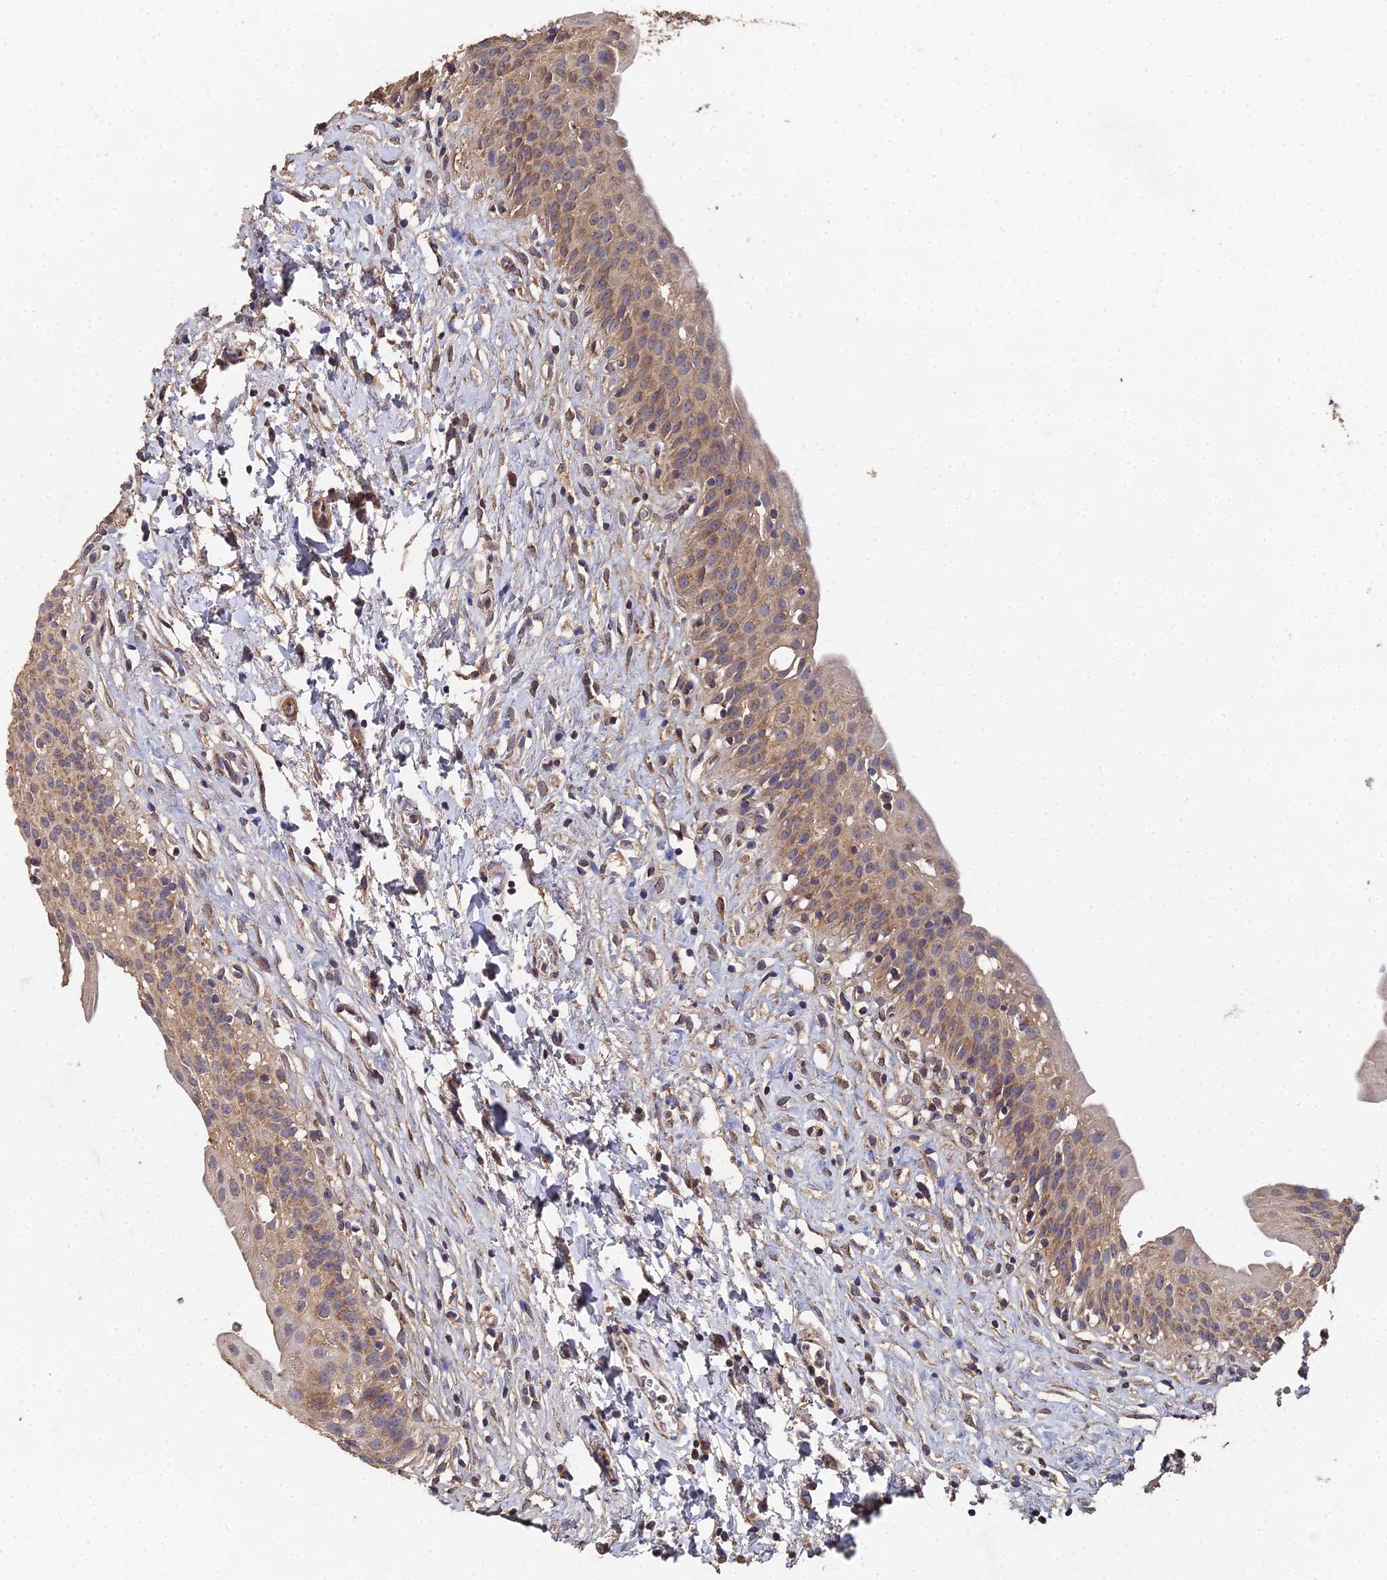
{"staining": {"intensity": "moderate", "quantity": ">75%", "location": "cytoplasmic/membranous"}, "tissue": "urinary bladder", "cell_type": "Urothelial cells", "image_type": "normal", "snomed": [{"axis": "morphology", "description": "Normal tissue, NOS"}, {"axis": "topography", "description": "Urinary bladder"}], "caption": "Brown immunohistochemical staining in normal urinary bladder demonstrates moderate cytoplasmic/membranous positivity in about >75% of urothelial cells. Nuclei are stained in blue.", "gene": "SPANXN4", "patient": {"sex": "male", "age": 51}}